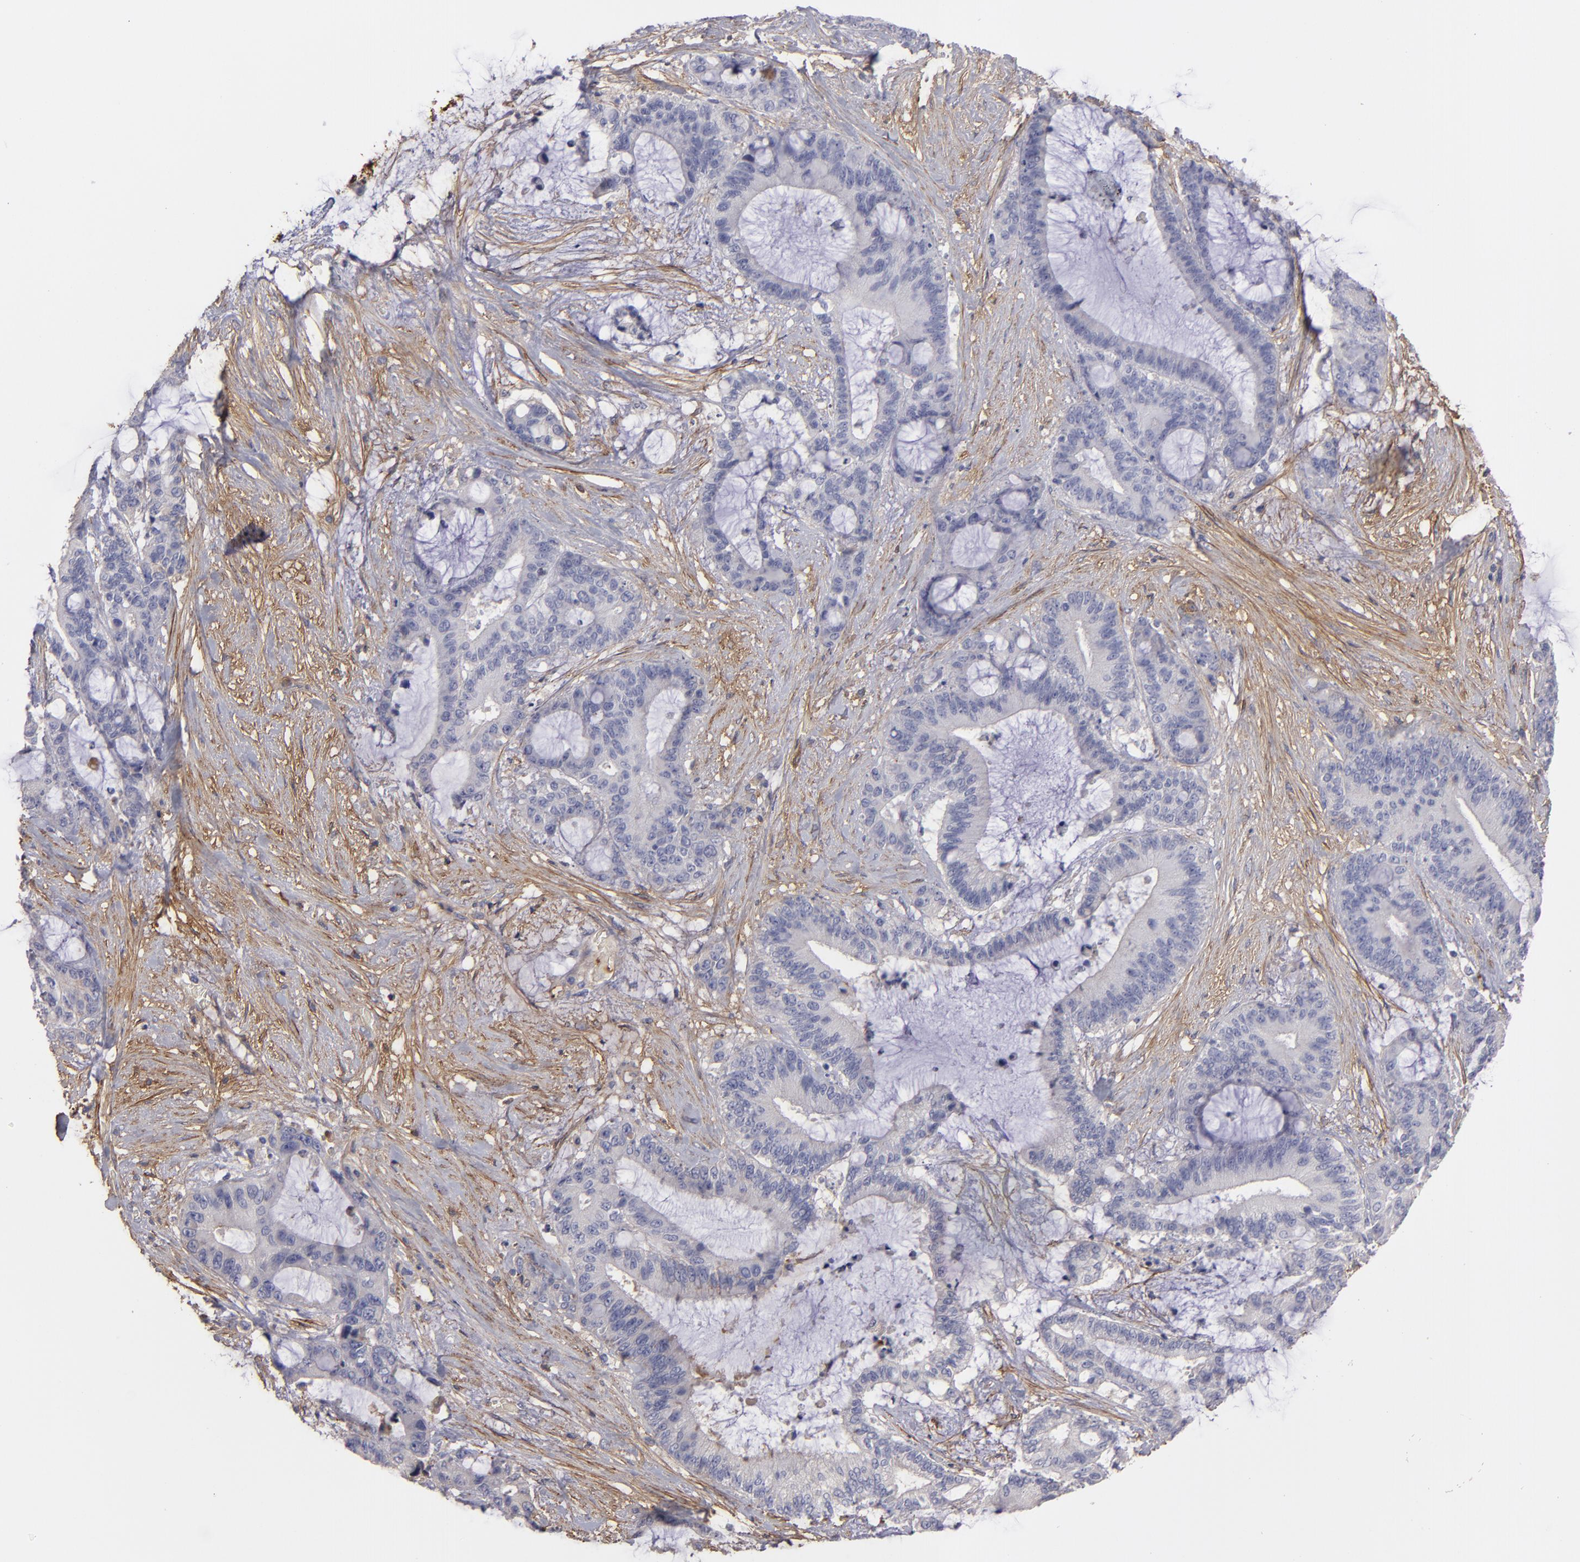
{"staining": {"intensity": "negative", "quantity": "none", "location": "none"}, "tissue": "liver cancer", "cell_type": "Tumor cells", "image_type": "cancer", "snomed": [{"axis": "morphology", "description": "Cholangiocarcinoma"}, {"axis": "topography", "description": "Liver"}], "caption": "Immunohistochemistry image of neoplastic tissue: liver cholangiocarcinoma stained with DAB shows no significant protein expression in tumor cells. (Stains: DAB immunohistochemistry with hematoxylin counter stain, Microscopy: brightfield microscopy at high magnification).", "gene": "FBLN1", "patient": {"sex": "female", "age": 73}}